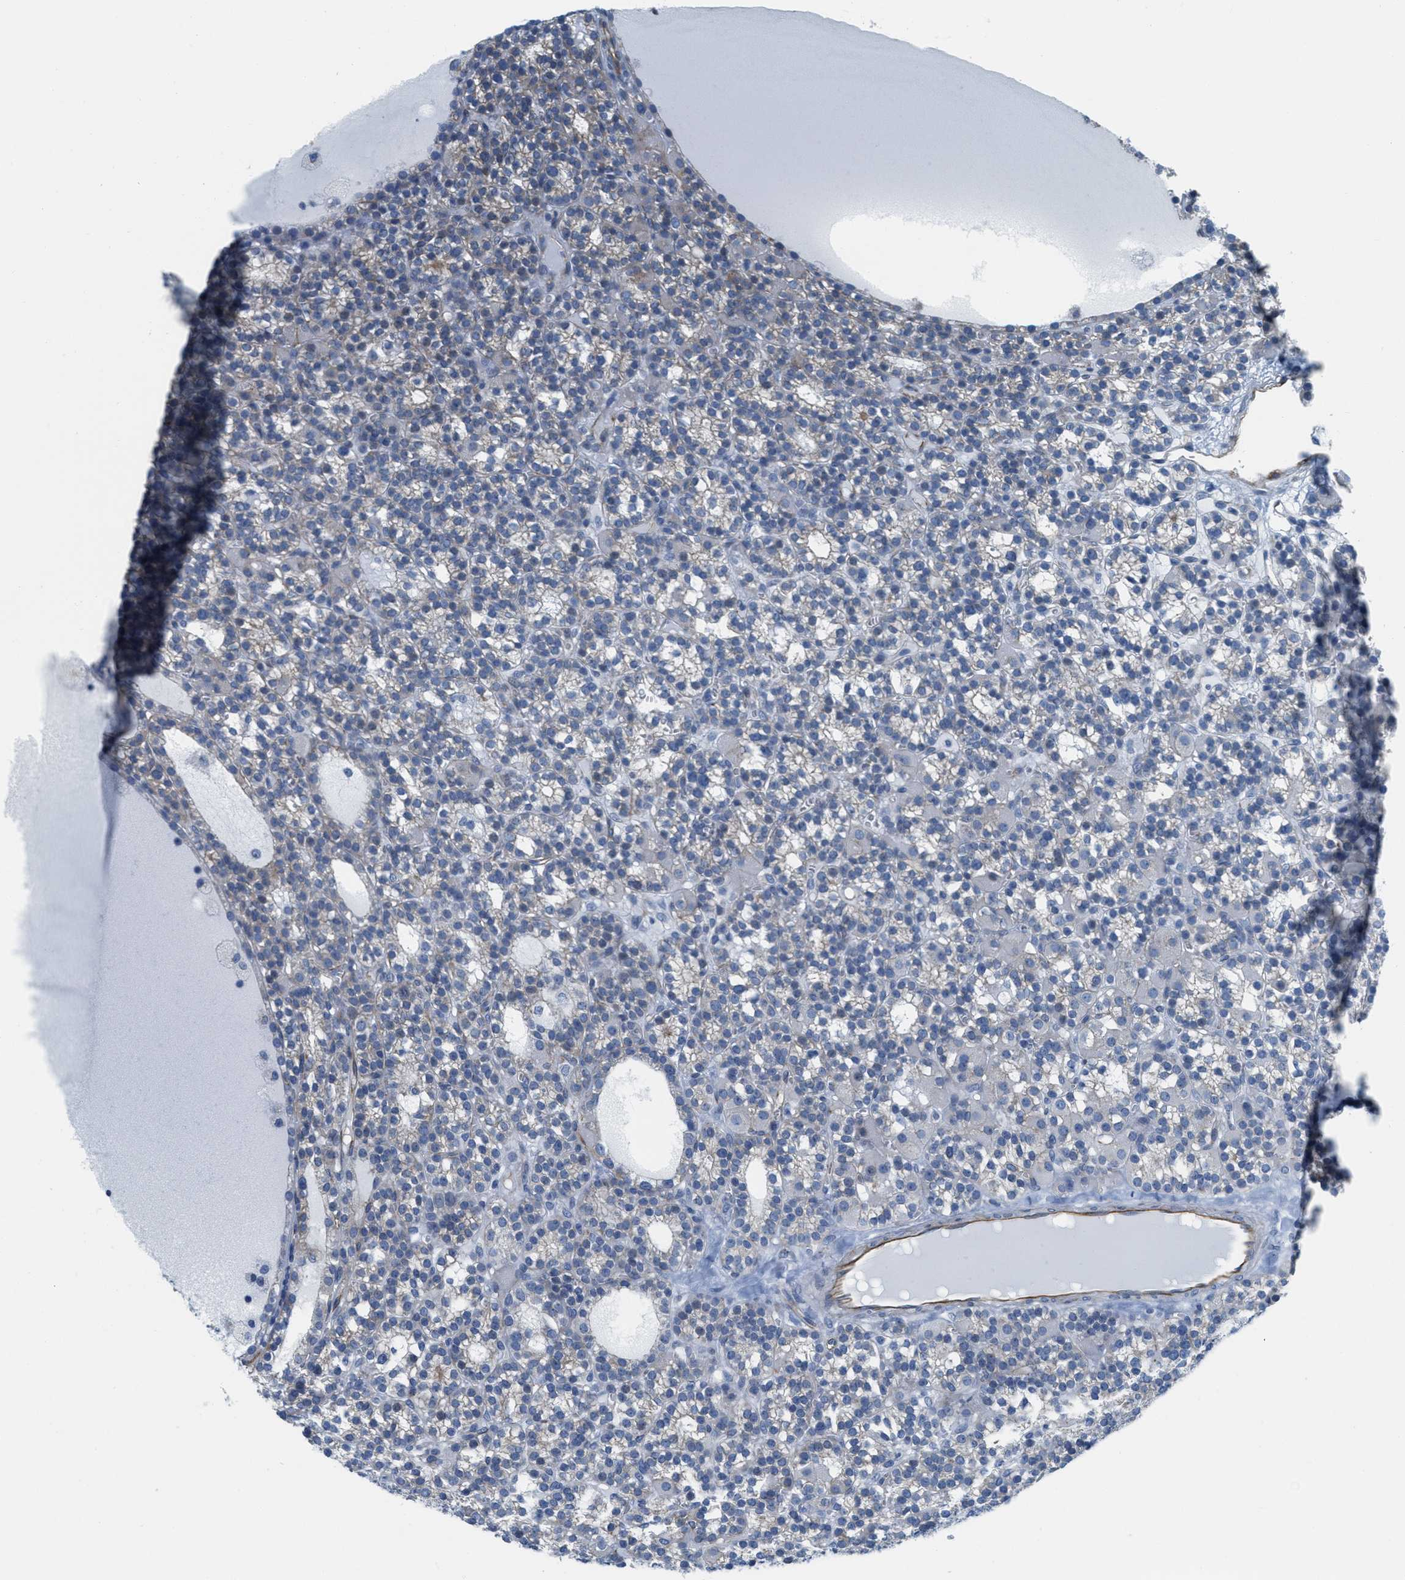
{"staining": {"intensity": "negative", "quantity": "none", "location": "none"}, "tissue": "parathyroid gland", "cell_type": "Glandular cells", "image_type": "normal", "snomed": [{"axis": "morphology", "description": "Normal tissue, NOS"}, {"axis": "morphology", "description": "Adenoma, NOS"}, {"axis": "topography", "description": "Parathyroid gland"}], "caption": "A high-resolution micrograph shows IHC staining of benign parathyroid gland, which demonstrates no significant expression in glandular cells.", "gene": "SLC12A1", "patient": {"sex": "female", "age": 58}}